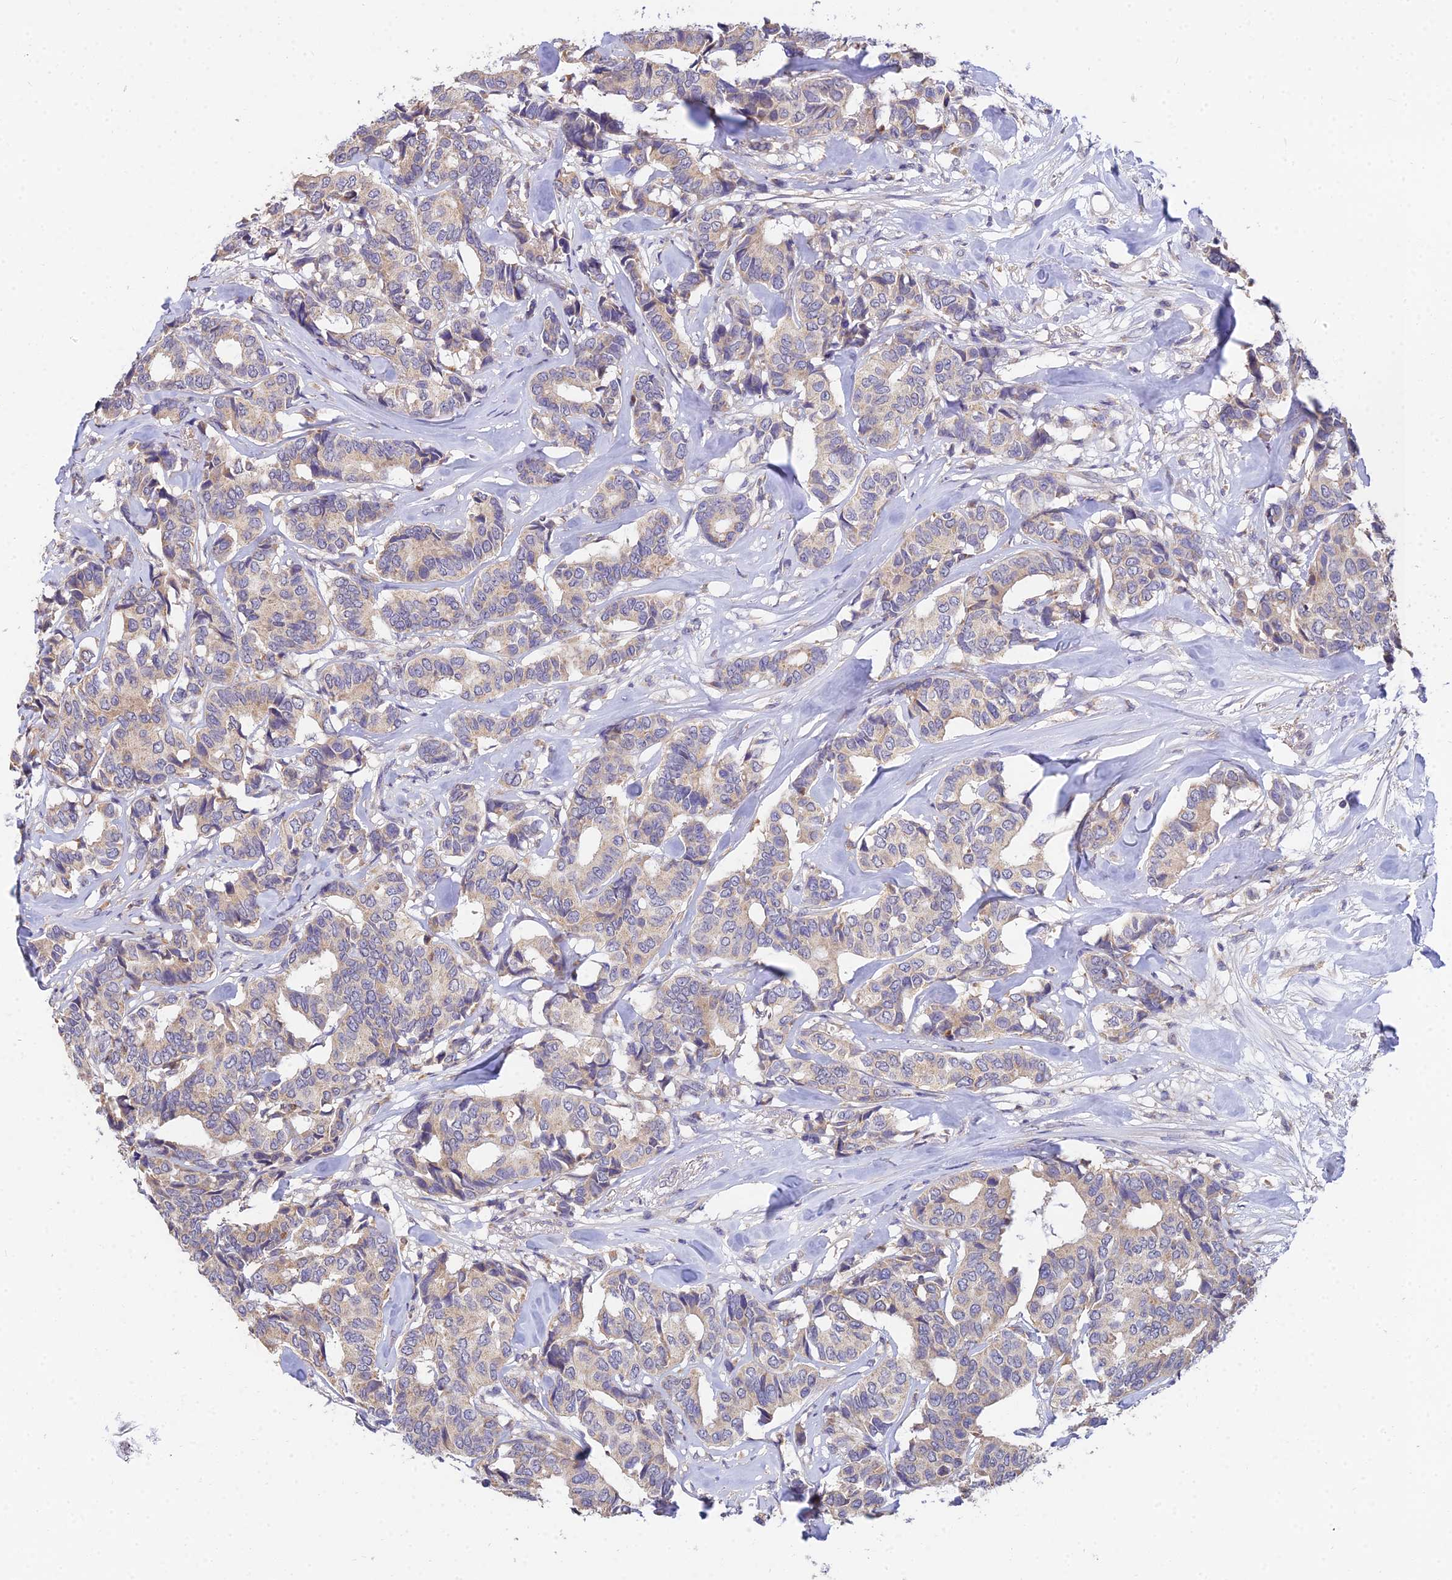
{"staining": {"intensity": "weak", "quantity": ">75%", "location": "cytoplasmic/membranous"}, "tissue": "breast cancer", "cell_type": "Tumor cells", "image_type": "cancer", "snomed": [{"axis": "morphology", "description": "Duct carcinoma"}, {"axis": "topography", "description": "Breast"}], "caption": "There is low levels of weak cytoplasmic/membranous expression in tumor cells of infiltrating ductal carcinoma (breast), as demonstrated by immunohistochemical staining (brown color).", "gene": "ARL8B", "patient": {"sex": "female", "age": 87}}